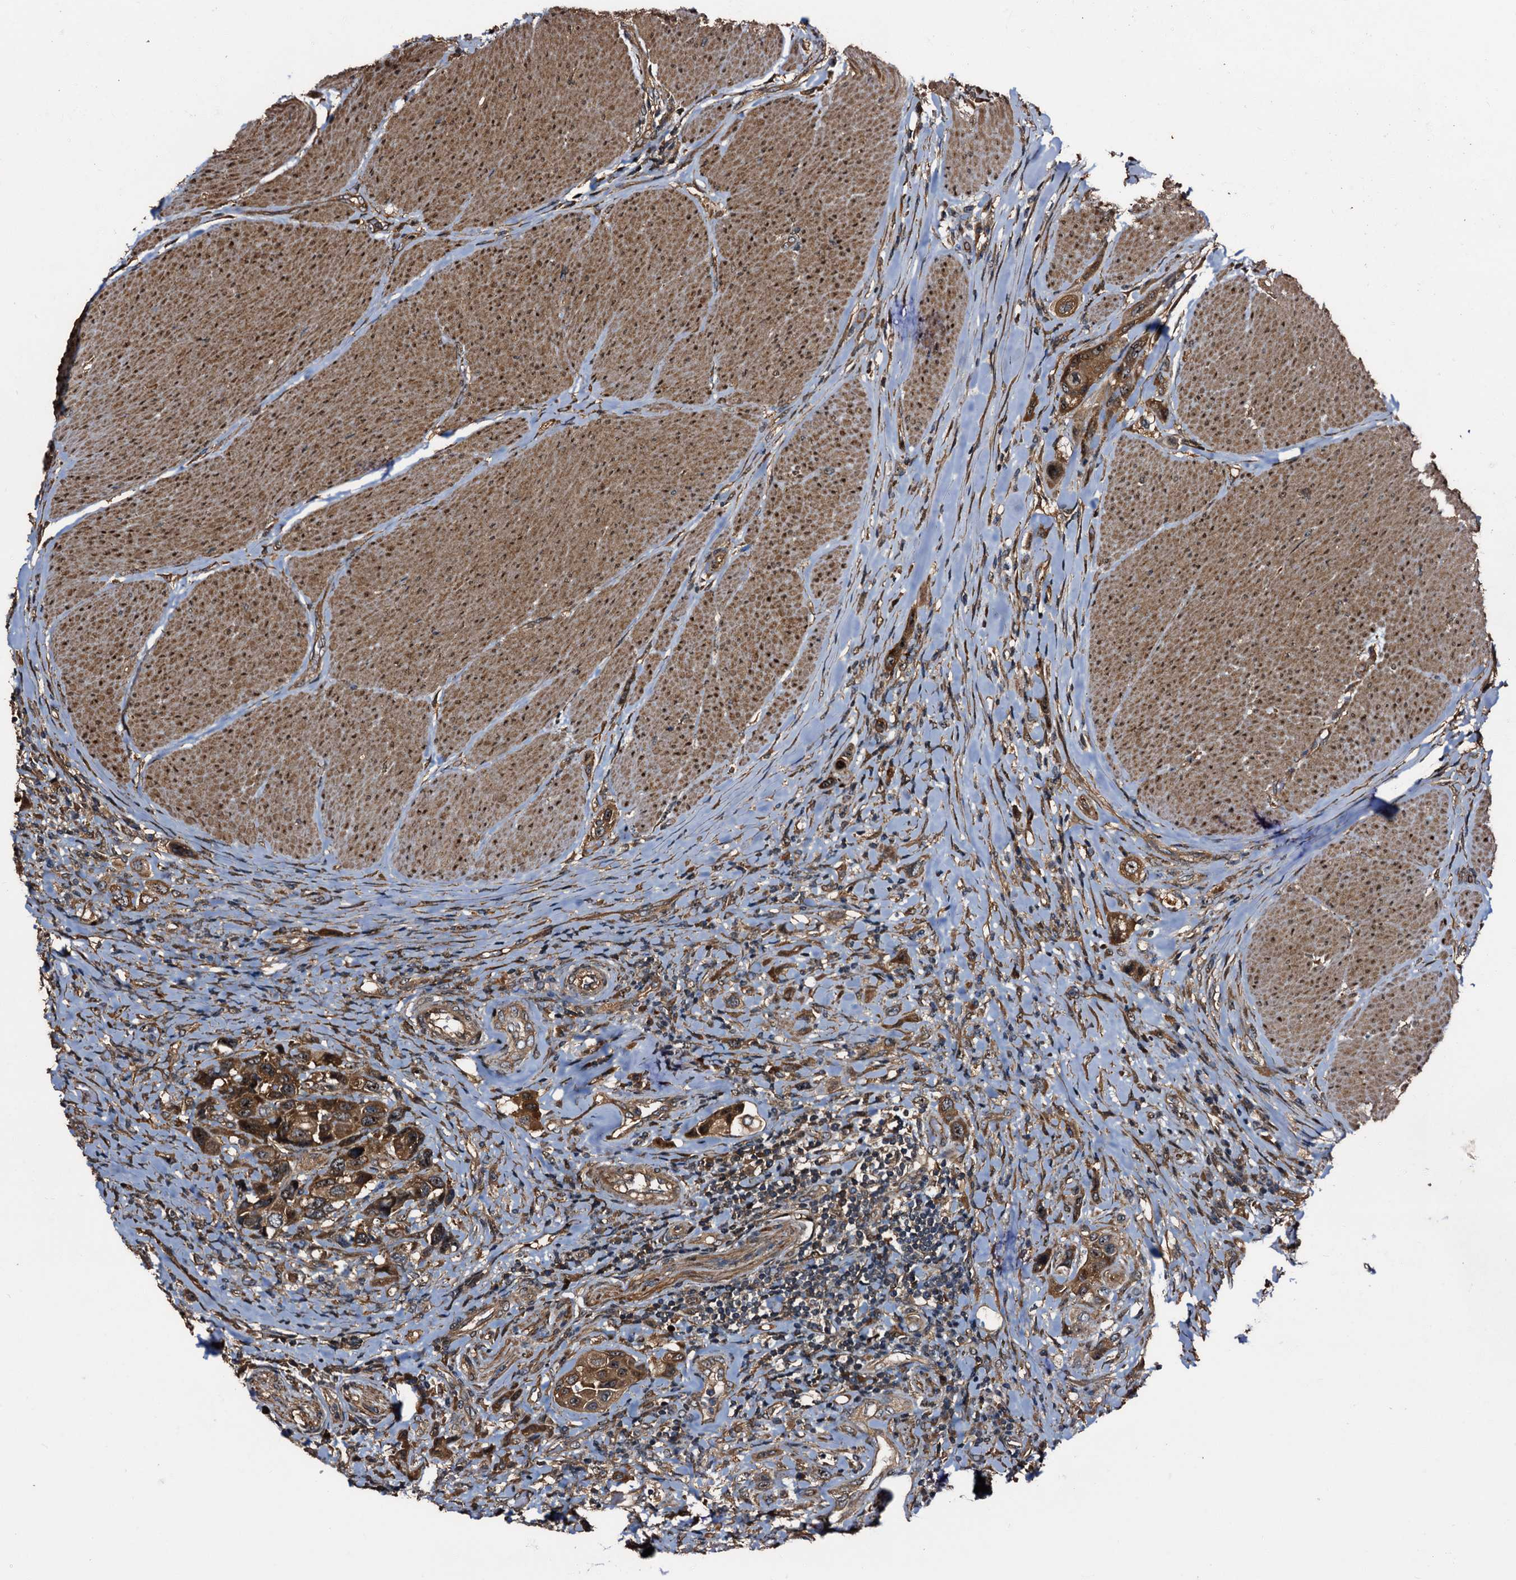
{"staining": {"intensity": "strong", "quantity": ">75%", "location": "cytoplasmic/membranous"}, "tissue": "urothelial cancer", "cell_type": "Tumor cells", "image_type": "cancer", "snomed": [{"axis": "morphology", "description": "Urothelial carcinoma, High grade"}, {"axis": "topography", "description": "Urinary bladder"}], "caption": "Urothelial cancer was stained to show a protein in brown. There is high levels of strong cytoplasmic/membranous positivity in about >75% of tumor cells.", "gene": "PEX5", "patient": {"sex": "male", "age": 50}}